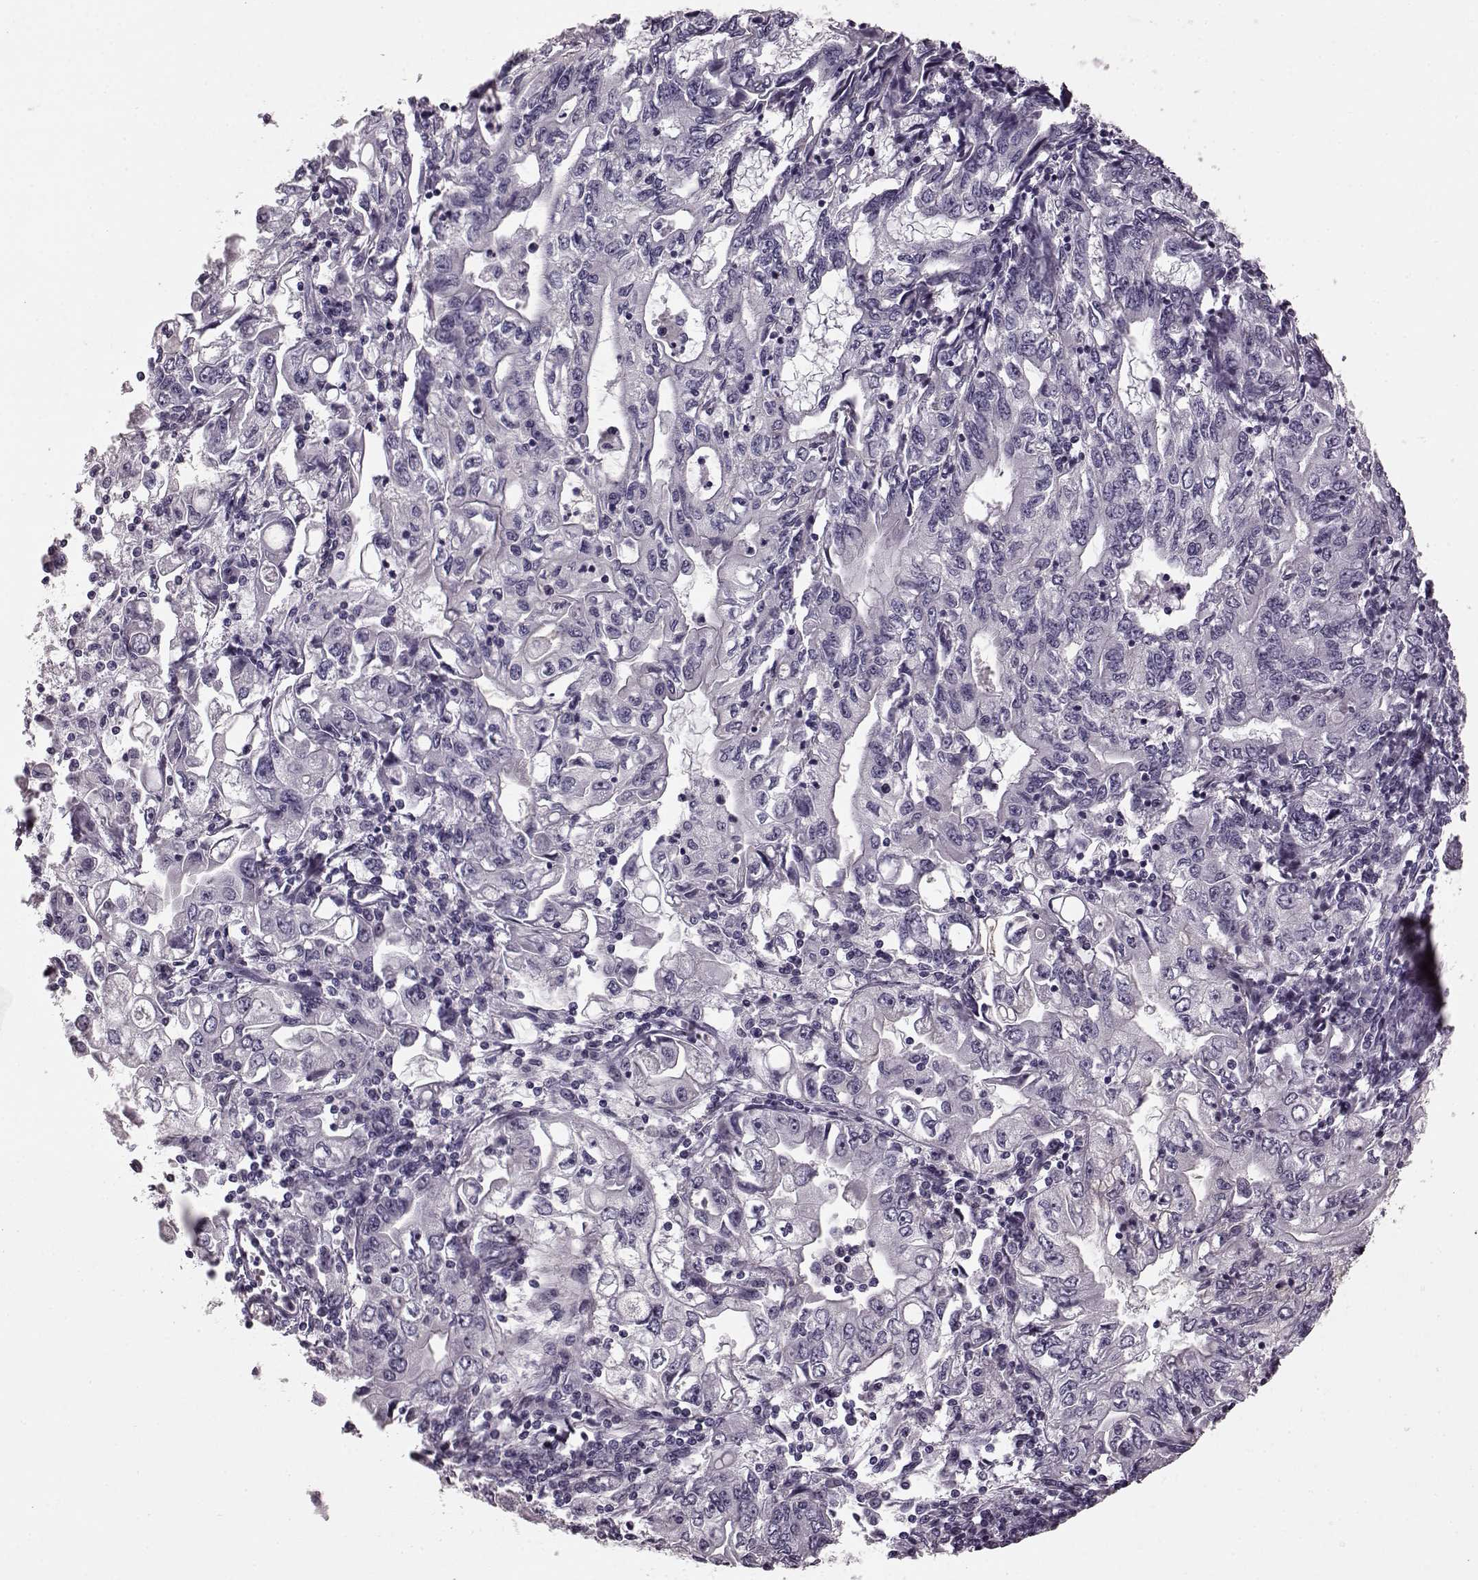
{"staining": {"intensity": "negative", "quantity": "none", "location": "none"}, "tissue": "stomach cancer", "cell_type": "Tumor cells", "image_type": "cancer", "snomed": [{"axis": "morphology", "description": "Adenocarcinoma, NOS"}, {"axis": "topography", "description": "Stomach, lower"}], "caption": "IHC image of neoplastic tissue: stomach cancer (adenocarcinoma) stained with DAB displays no significant protein expression in tumor cells. (Brightfield microscopy of DAB (3,3'-diaminobenzidine) IHC at high magnification).", "gene": "CRYBA2", "patient": {"sex": "female", "age": 72}}